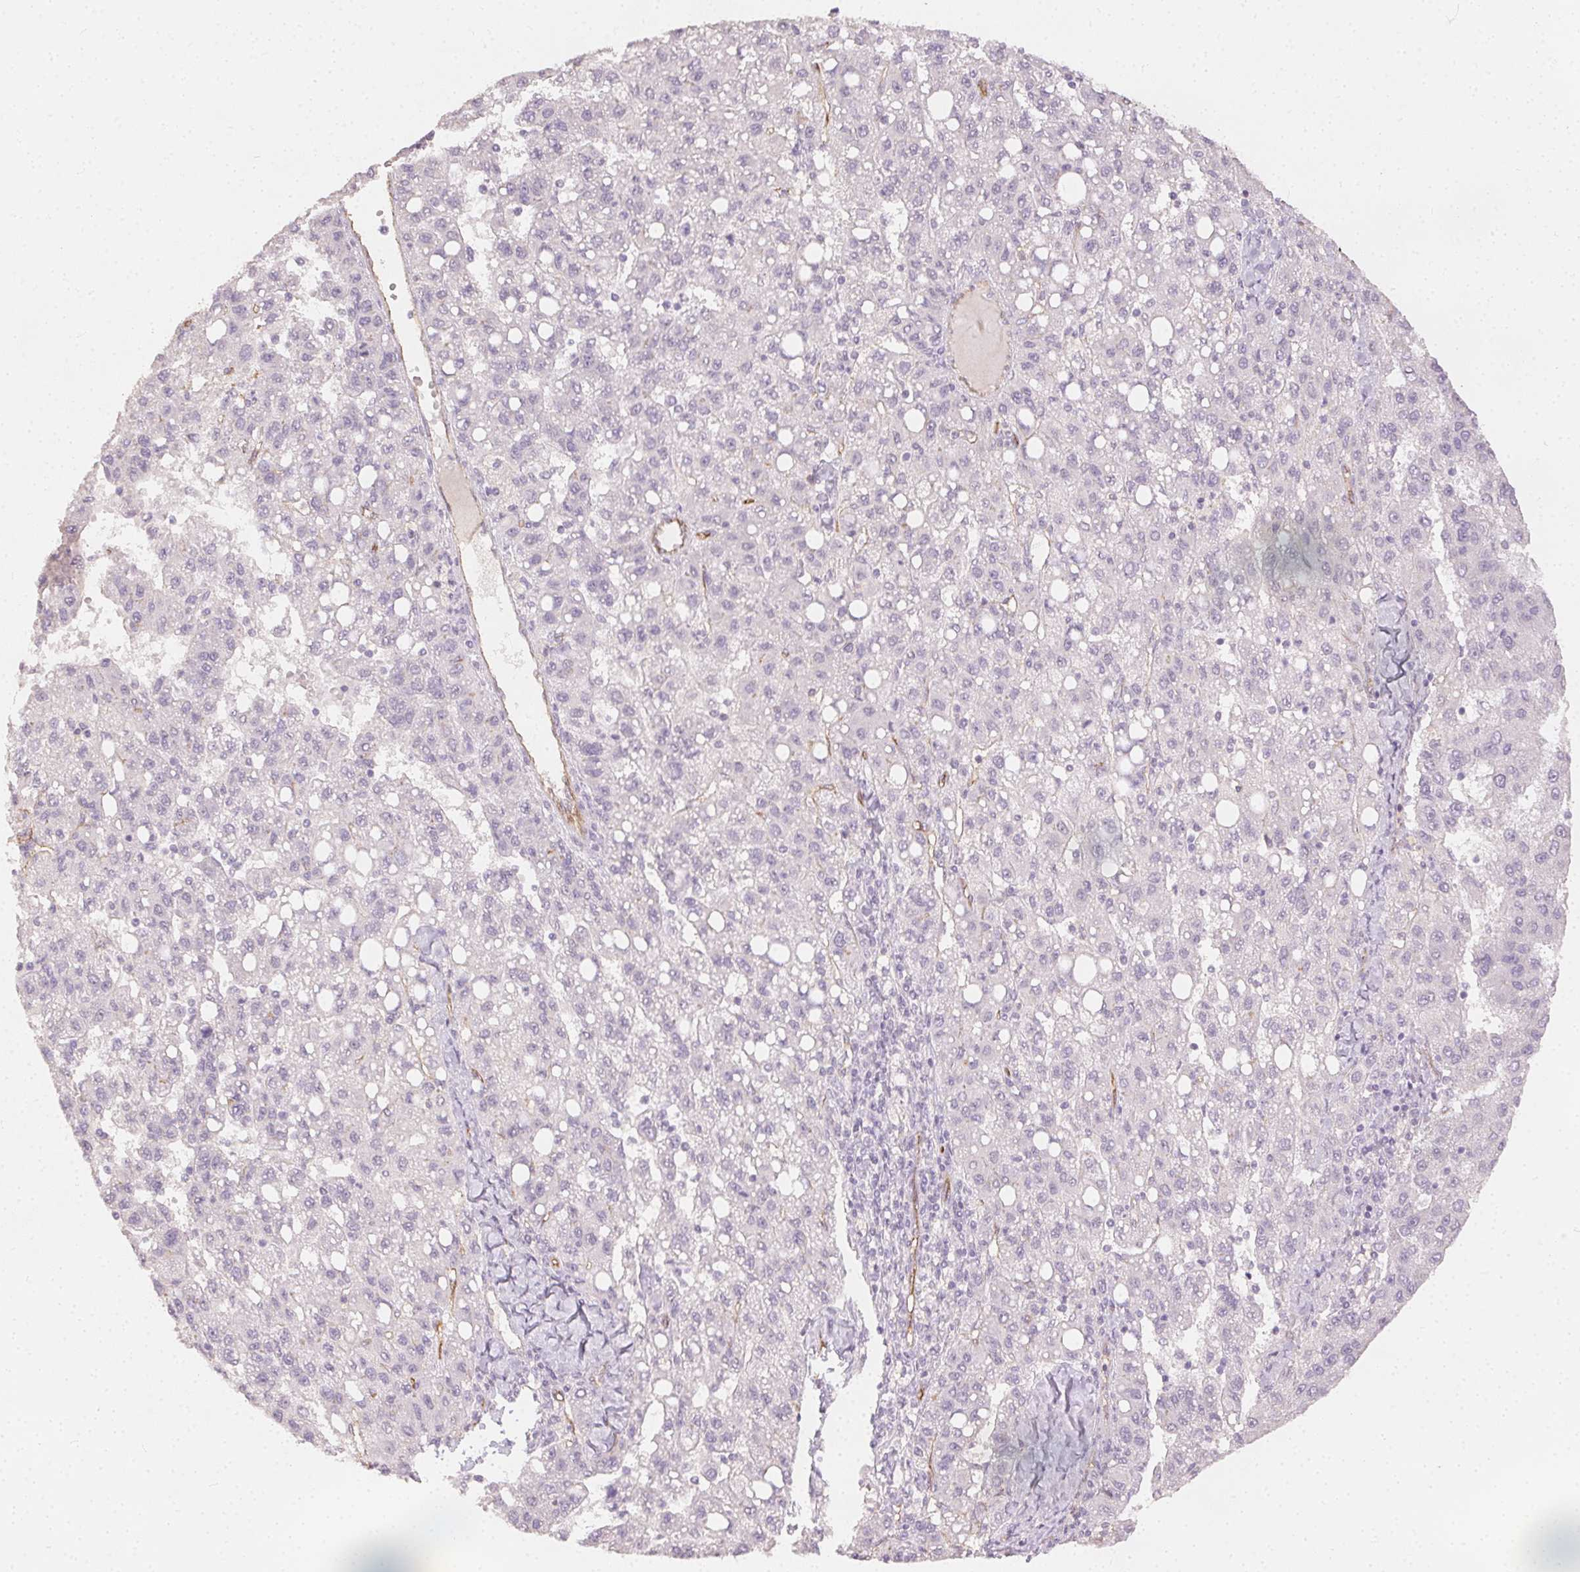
{"staining": {"intensity": "negative", "quantity": "none", "location": "none"}, "tissue": "liver cancer", "cell_type": "Tumor cells", "image_type": "cancer", "snomed": [{"axis": "morphology", "description": "Carcinoma, Hepatocellular, NOS"}, {"axis": "topography", "description": "Liver"}], "caption": "IHC histopathology image of neoplastic tissue: human liver hepatocellular carcinoma stained with DAB shows no significant protein positivity in tumor cells. Brightfield microscopy of IHC stained with DAB (3,3'-diaminobenzidine) (brown) and hematoxylin (blue), captured at high magnification.", "gene": "PODXL", "patient": {"sex": "female", "age": 82}}